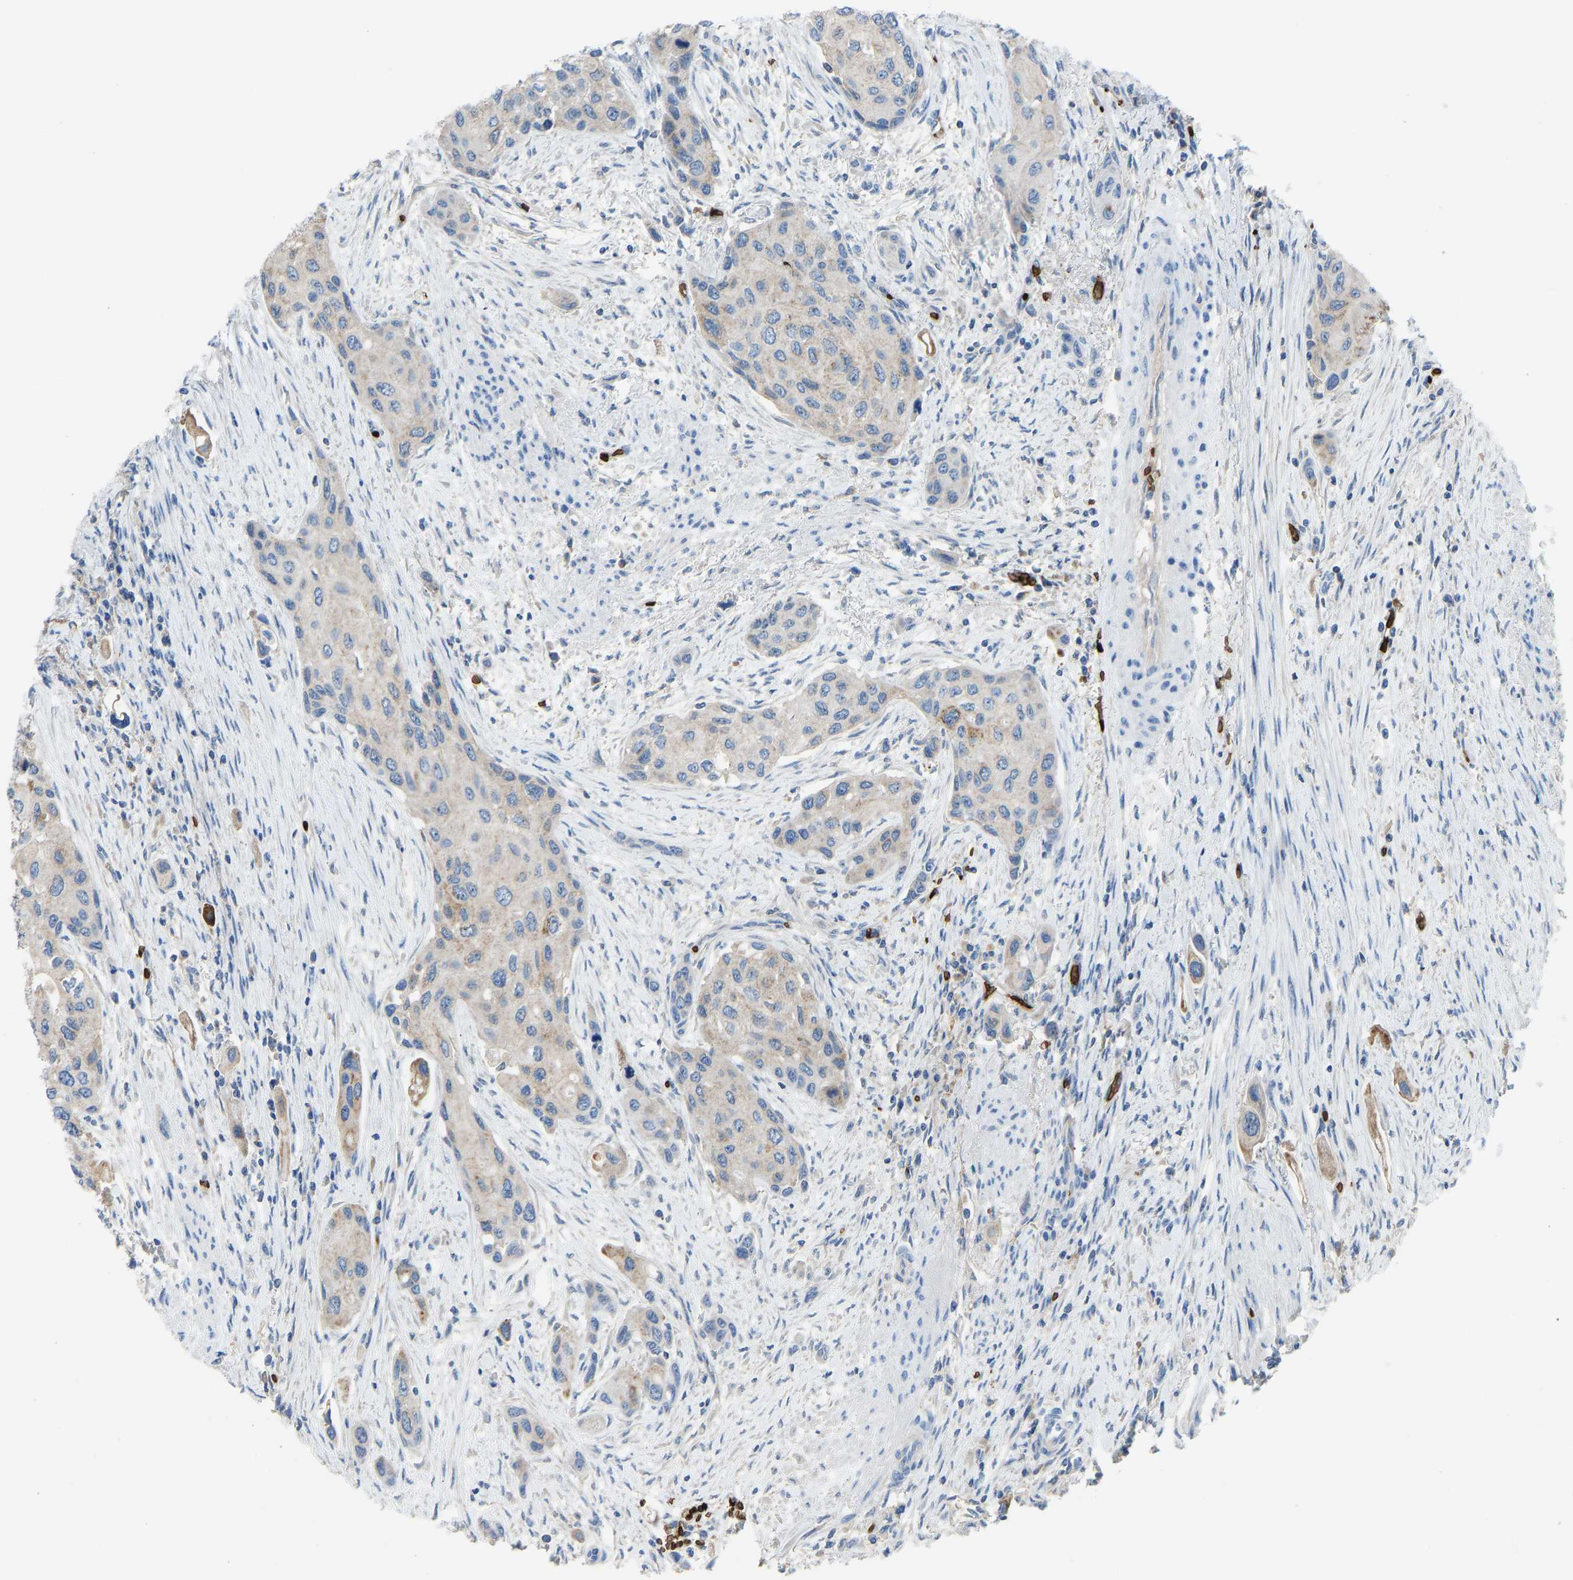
{"staining": {"intensity": "weak", "quantity": "<25%", "location": "cytoplasmic/membranous"}, "tissue": "urothelial cancer", "cell_type": "Tumor cells", "image_type": "cancer", "snomed": [{"axis": "morphology", "description": "Urothelial carcinoma, High grade"}, {"axis": "topography", "description": "Urinary bladder"}], "caption": "Human urothelial cancer stained for a protein using immunohistochemistry displays no staining in tumor cells.", "gene": "PIGS", "patient": {"sex": "female", "age": 56}}